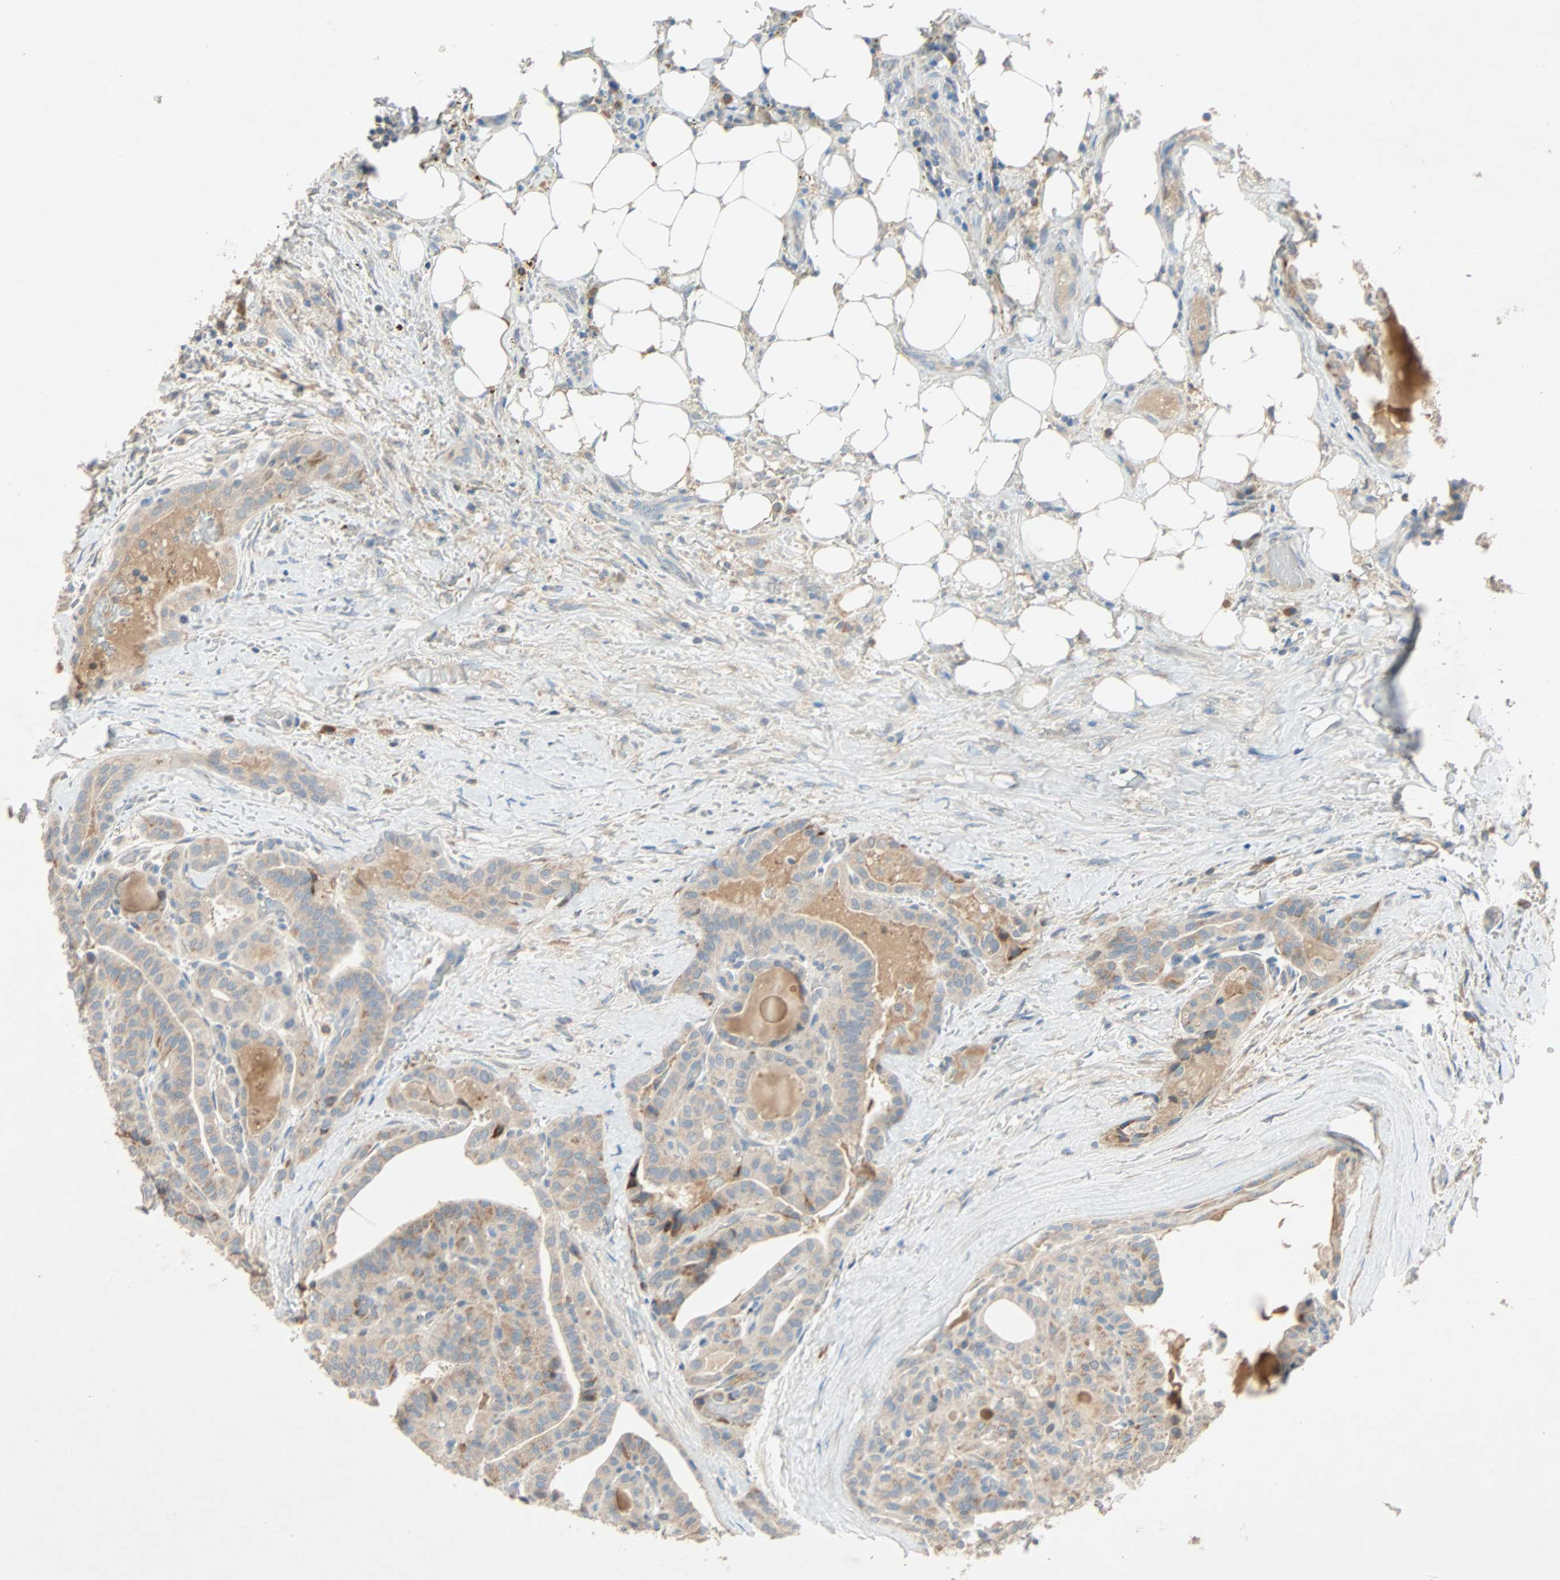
{"staining": {"intensity": "weak", "quantity": ">75%", "location": "cytoplasmic/membranous"}, "tissue": "thyroid cancer", "cell_type": "Tumor cells", "image_type": "cancer", "snomed": [{"axis": "morphology", "description": "Papillary adenocarcinoma, NOS"}, {"axis": "topography", "description": "Thyroid gland"}], "caption": "Immunohistochemical staining of human papillary adenocarcinoma (thyroid) demonstrates low levels of weak cytoplasmic/membranous expression in approximately >75% of tumor cells. (DAB (3,3'-diaminobenzidine) IHC, brown staining for protein, blue staining for nuclei).", "gene": "XYLT1", "patient": {"sex": "male", "age": 77}}